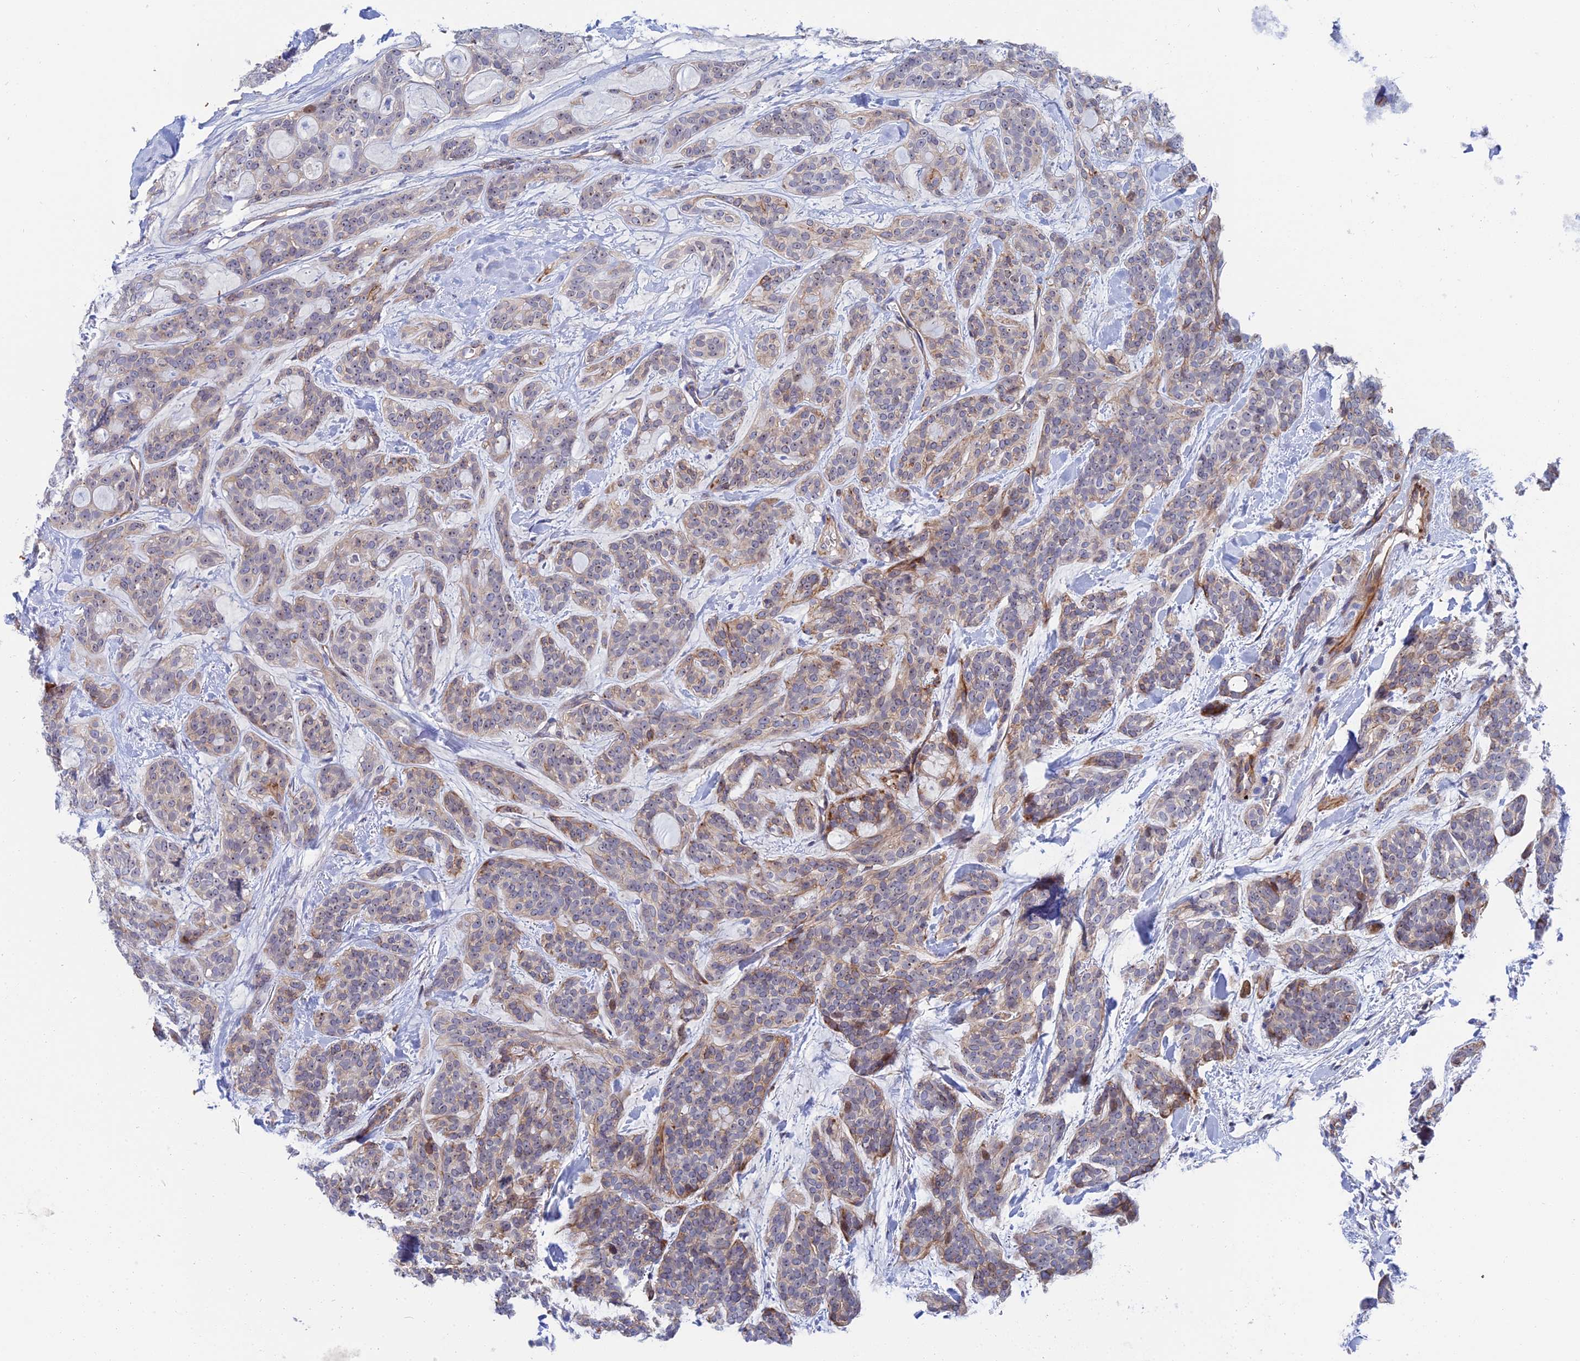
{"staining": {"intensity": "weak", "quantity": "<25%", "location": "cytoplasmic/membranous"}, "tissue": "head and neck cancer", "cell_type": "Tumor cells", "image_type": "cancer", "snomed": [{"axis": "morphology", "description": "Adenocarcinoma, NOS"}, {"axis": "topography", "description": "Head-Neck"}], "caption": "Immunohistochemistry (IHC) of human head and neck cancer (adenocarcinoma) reveals no expression in tumor cells.", "gene": "TRIM43B", "patient": {"sex": "male", "age": 66}}